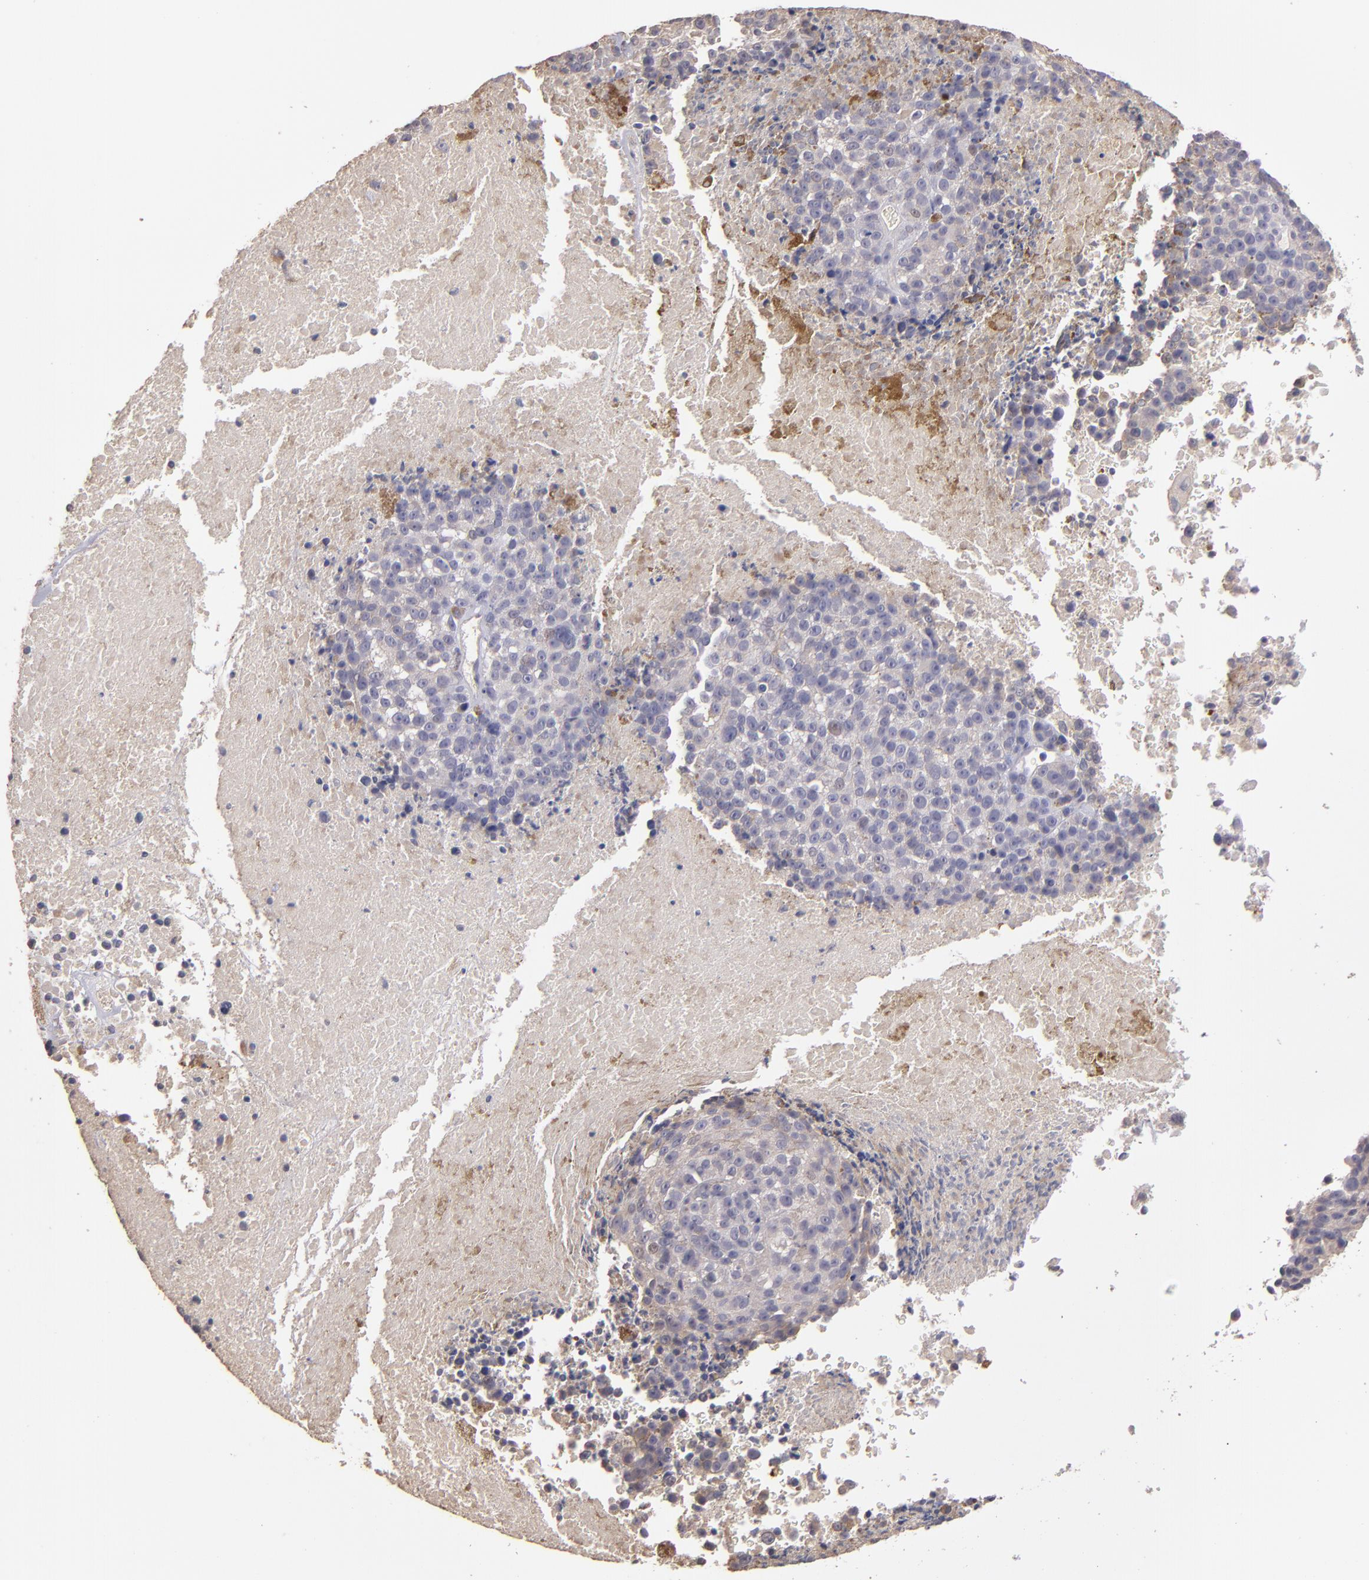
{"staining": {"intensity": "negative", "quantity": "none", "location": "none"}, "tissue": "melanoma", "cell_type": "Tumor cells", "image_type": "cancer", "snomed": [{"axis": "morphology", "description": "Malignant melanoma, Metastatic site"}, {"axis": "topography", "description": "Cerebral cortex"}], "caption": "DAB (3,3'-diaminobenzidine) immunohistochemical staining of human malignant melanoma (metastatic site) reveals no significant positivity in tumor cells. The staining is performed using DAB brown chromogen with nuclei counter-stained in using hematoxylin.", "gene": "GNAZ", "patient": {"sex": "female", "age": 52}}